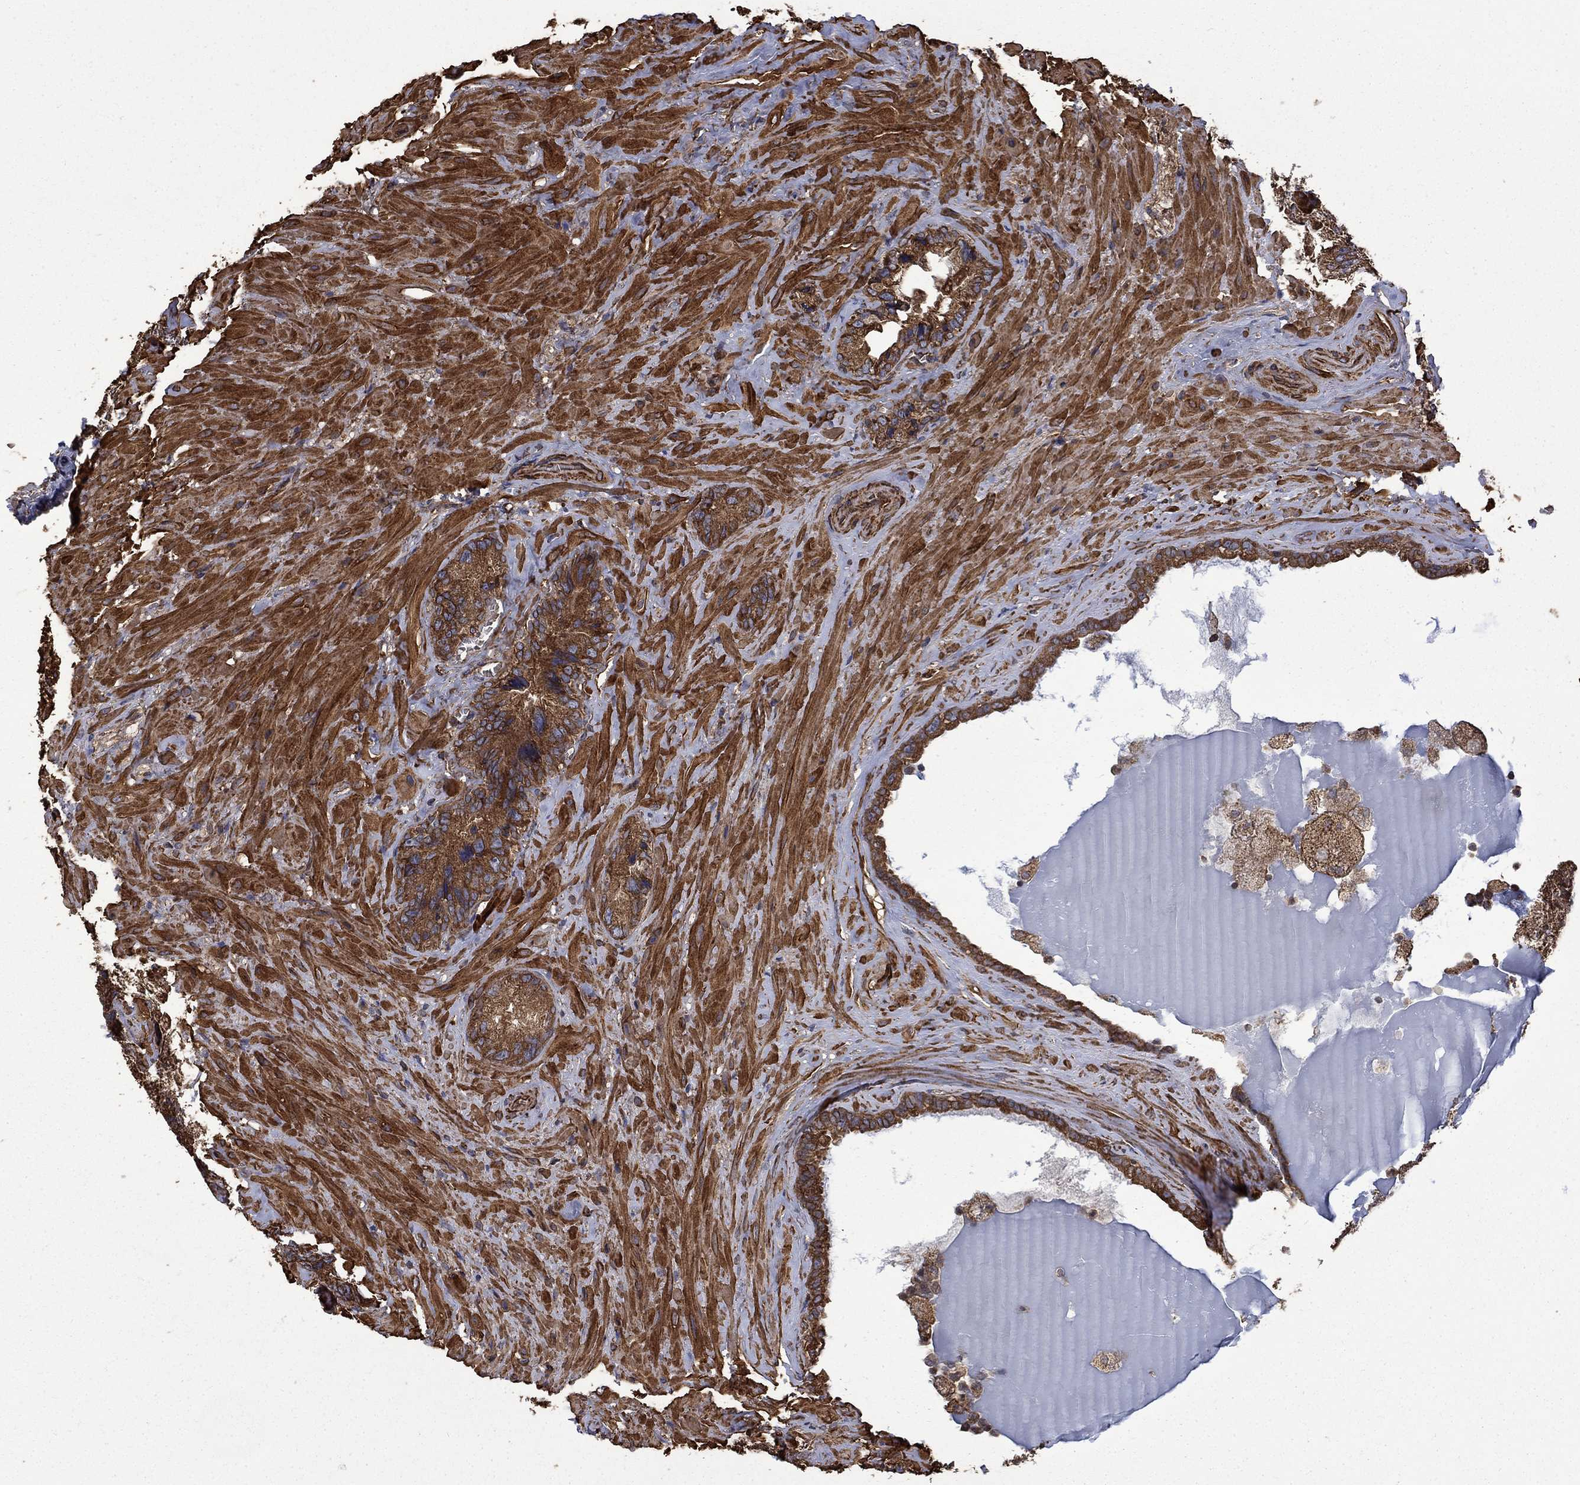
{"staining": {"intensity": "strong", "quantity": ">75%", "location": "cytoplasmic/membranous"}, "tissue": "seminal vesicle", "cell_type": "Glandular cells", "image_type": "normal", "snomed": [{"axis": "morphology", "description": "Normal tissue, NOS"}, {"axis": "topography", "description": "Seminal veicle"}], "caption": "Immunohistochemistry image of unremarkable seminal vesicle: human seminal vesicle stained using IHC exhibits high levels of strong protein expression localized specifically in the cytoplasmic/membranous of glandular cells, appearing as a cytoplasmic/membranous brown color.", "gene": "CUTC", "patient": {"sex": "male", "age": 72}}